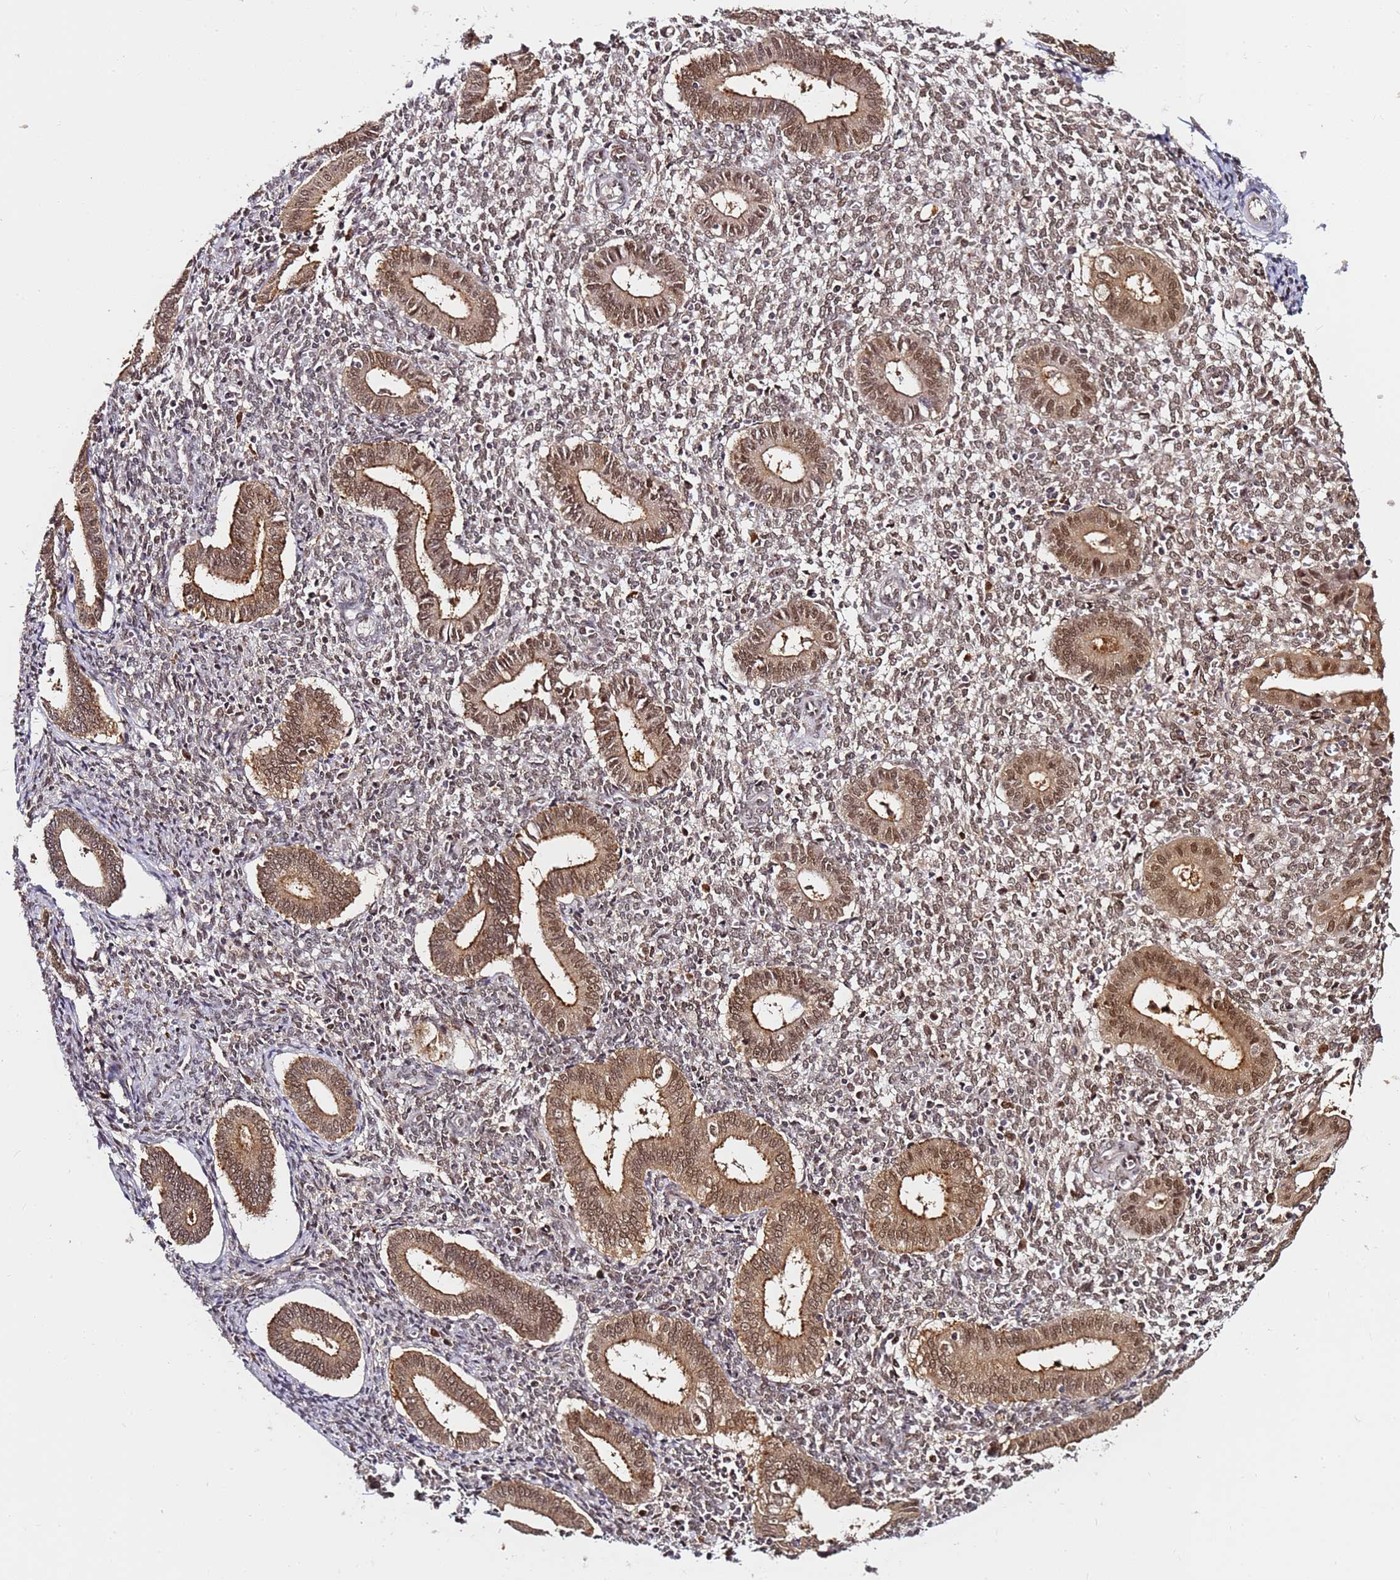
{"staining": {"intensity": "moderate", "quantity": ">75%", "location": "cytoplasmic/membranous,nuclear"}, "tissue": "endometrium", "cell_type": "Cells in endometrial stroma", "image_type": "normal", "snomed": [{"axis": "morphology", "description": "Normal tissue, NOS"}, {"axis": "topography", "description": "Endometrium"}], "caption": "Cells in endometrial stroma reveal medium levels of moderate cytoplasmic/membranous,nuclear staining in approximately >75% of cells in unremarkable human endometrium.", "gene": "RGS18", "patient": {"sex": "female", "age": 44}}